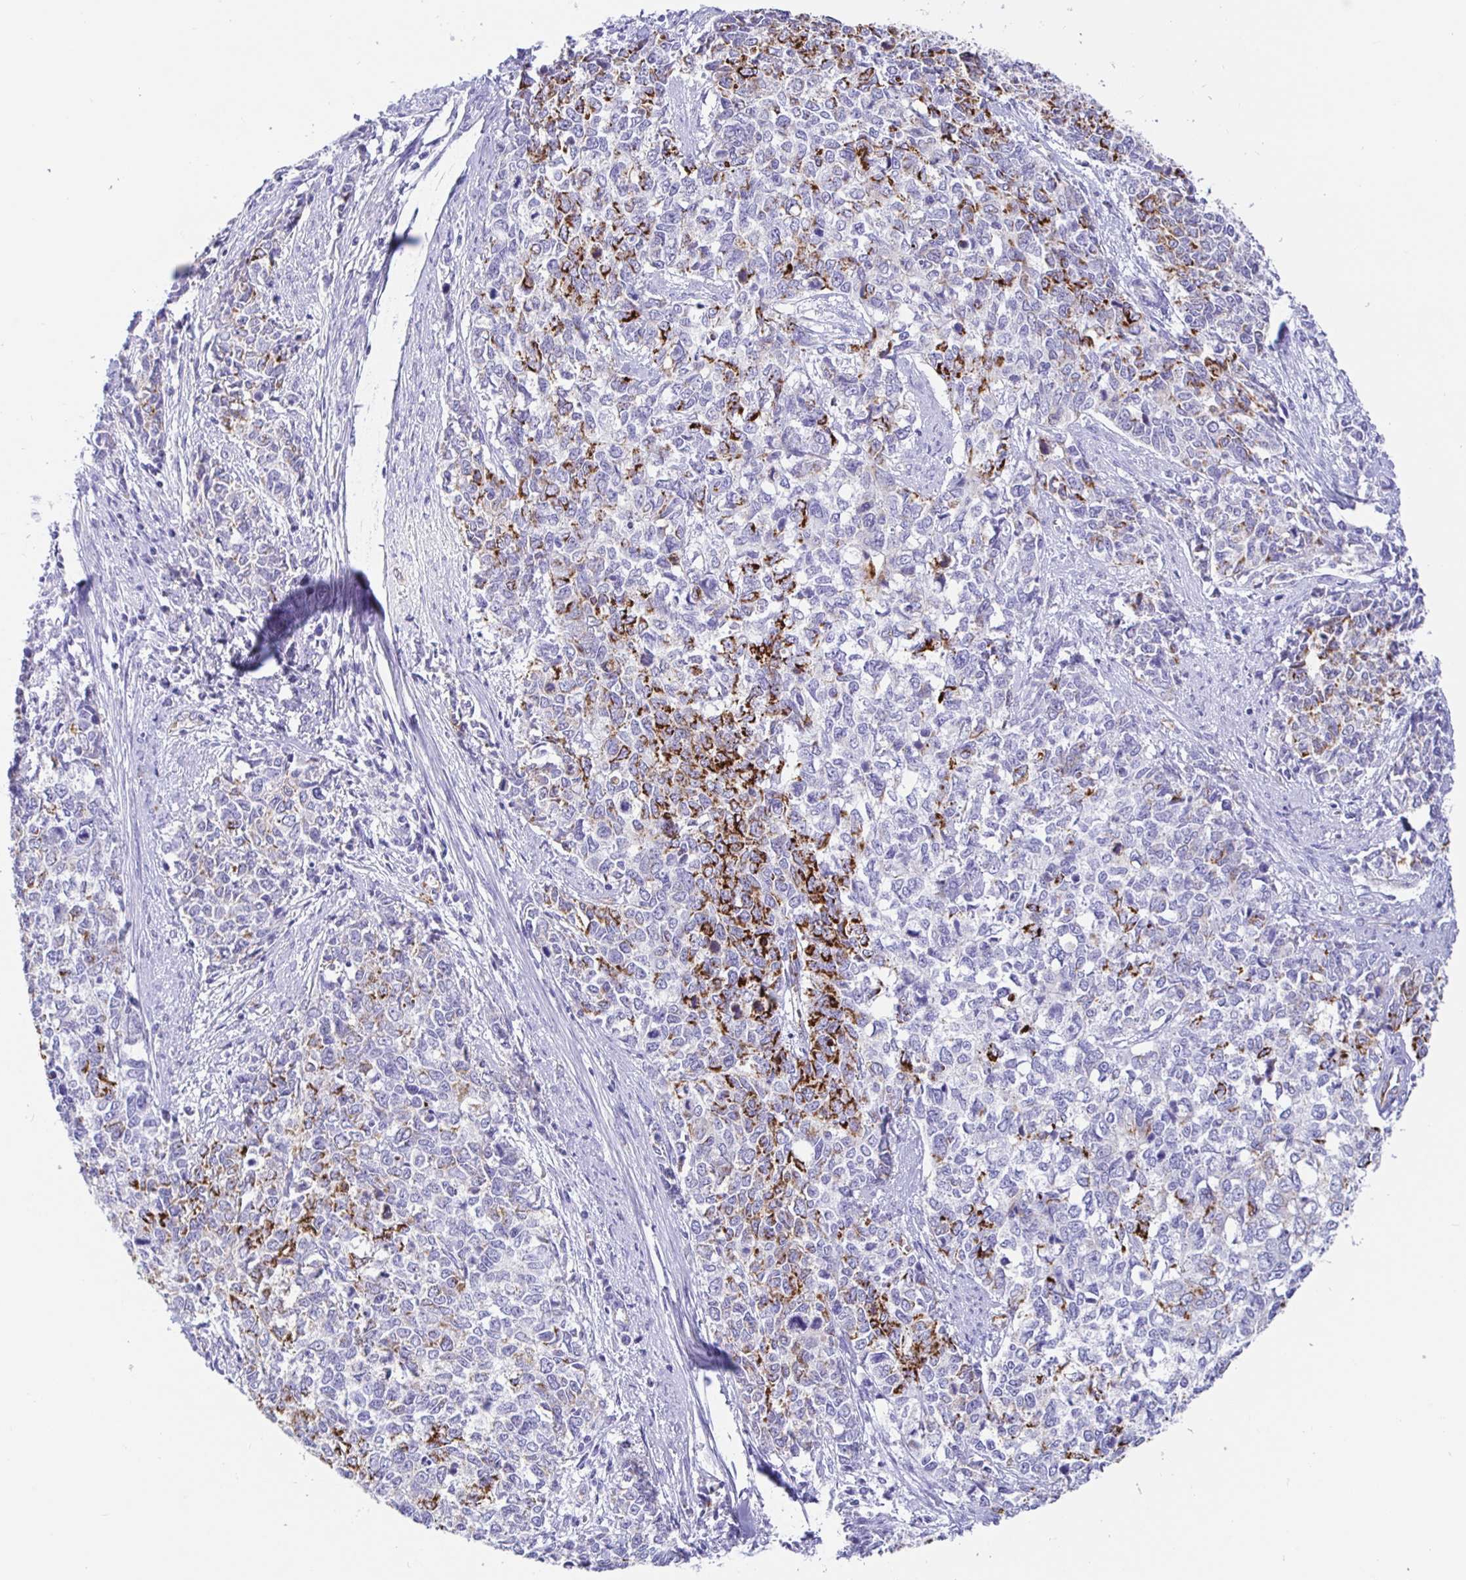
{"staining": {"intensity": "strong", "quantity": "<25%", "location": "cytoplasmic/membranous"}, "tissue": "cervical cancer", "cell_type": "Tumor cells", "image_type": "cancer", "snomed": [{"axis": "morphology", "description": "Adenocarcinoma, NOS"}, {"axis": "topography", "description": "Cervix"}], "caption": "Protein analysis of cervical adenocarcinoma tissue reveals strong cytoplasmic/membranous positivity in about <25% of tumor cells.", "gene": "MAOA", "patient": {"sex": "female", "age": 63}}